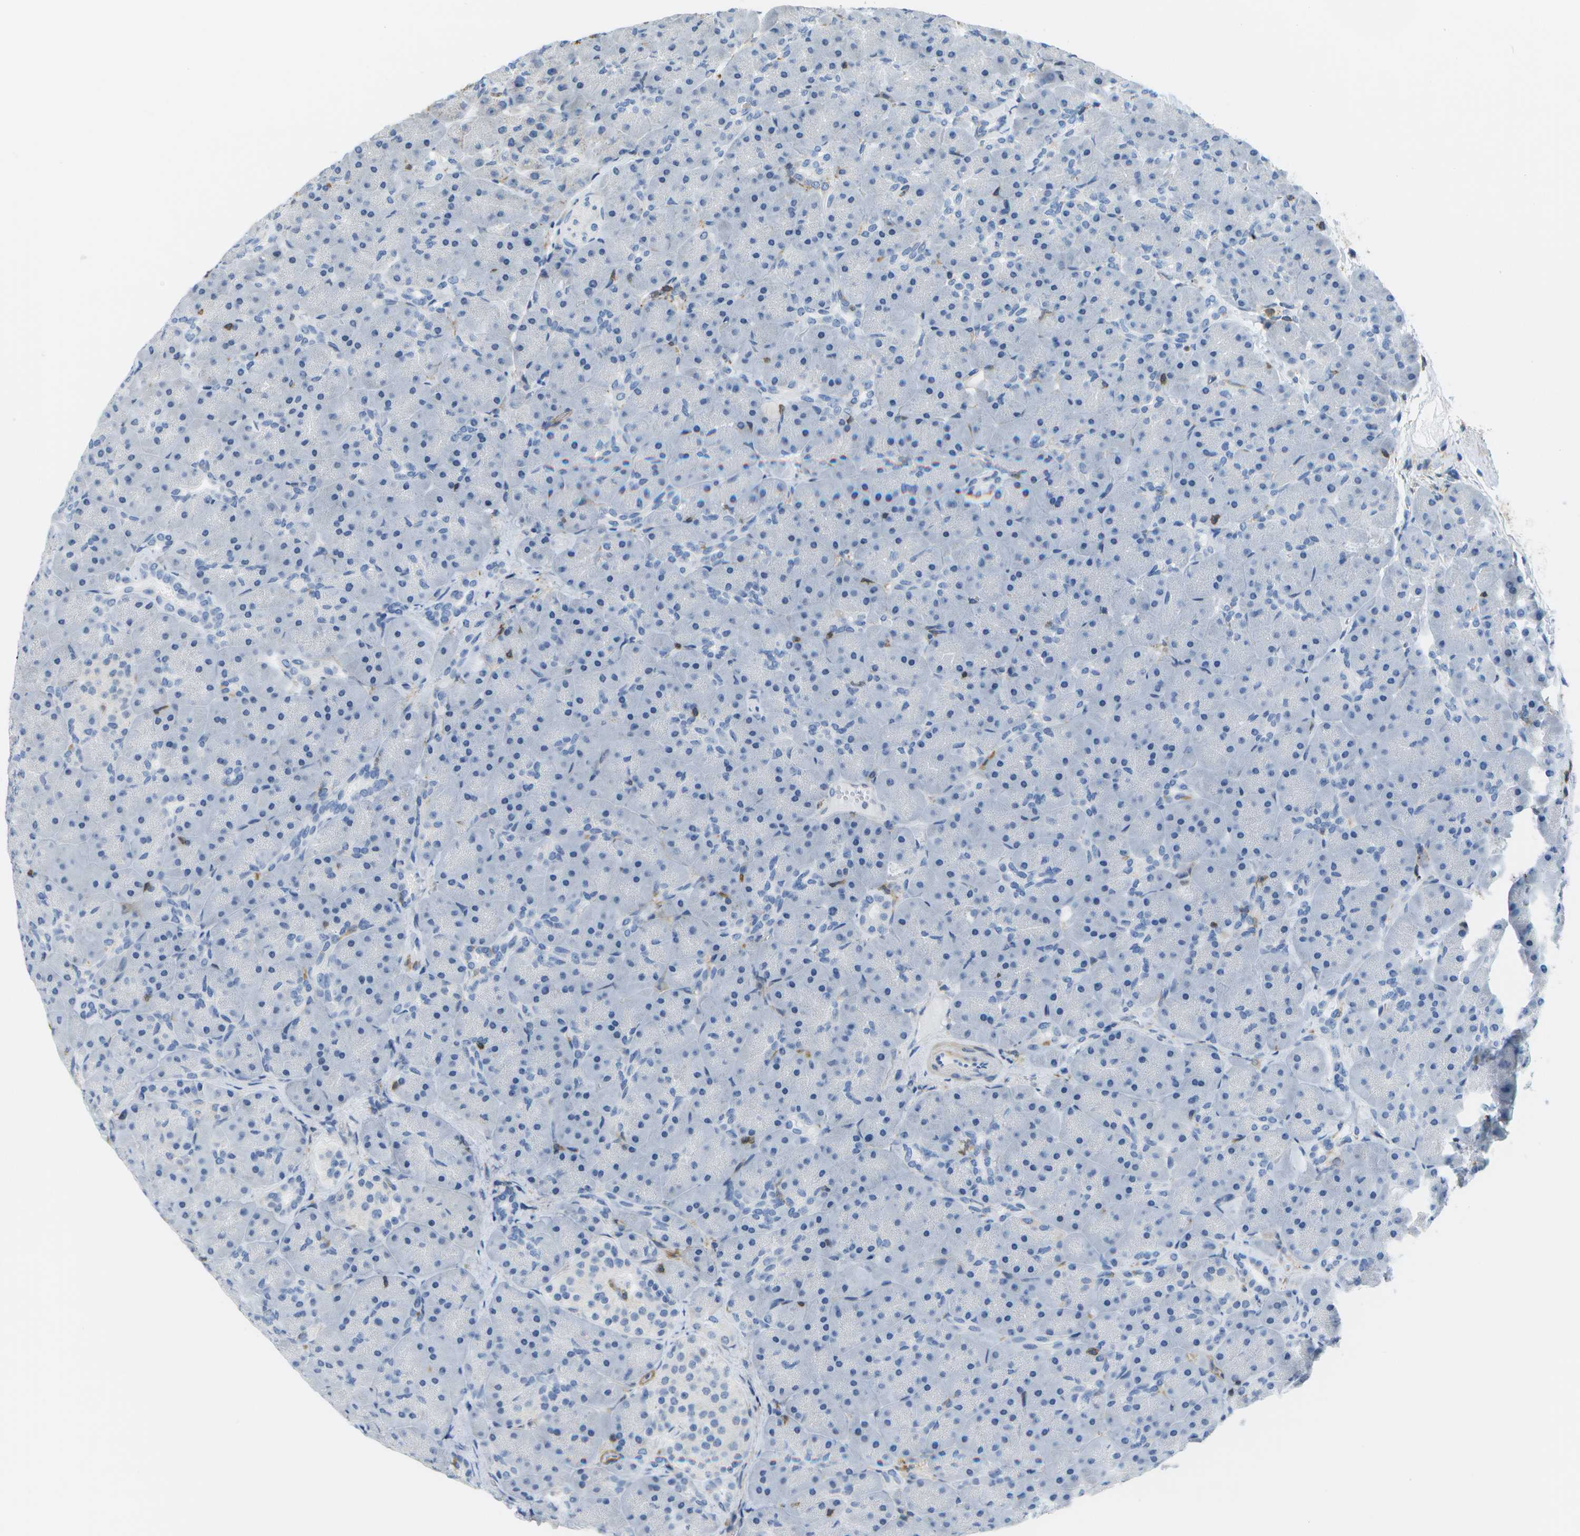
{"staining": {"intensity": "negative", "quantity": "none", "location": "none"}, "tissue": "pancreas", "cell_type": "Exocrine glandular cells", "image_type": "normal", "snomed": [{"axis": "morphology", "description": "Normal tissue, NOS"}, {"axis": "topography", "description": "Pancreas"}], "caption": "Immunohistochemistry (IHC) of normal human pancreas reveals no staining in exocrine glandular cells. (DAB IHC with hematoxylin counter stain).", "gene": "RCSD1", "patient": {"sex": "male", "age": 66}}